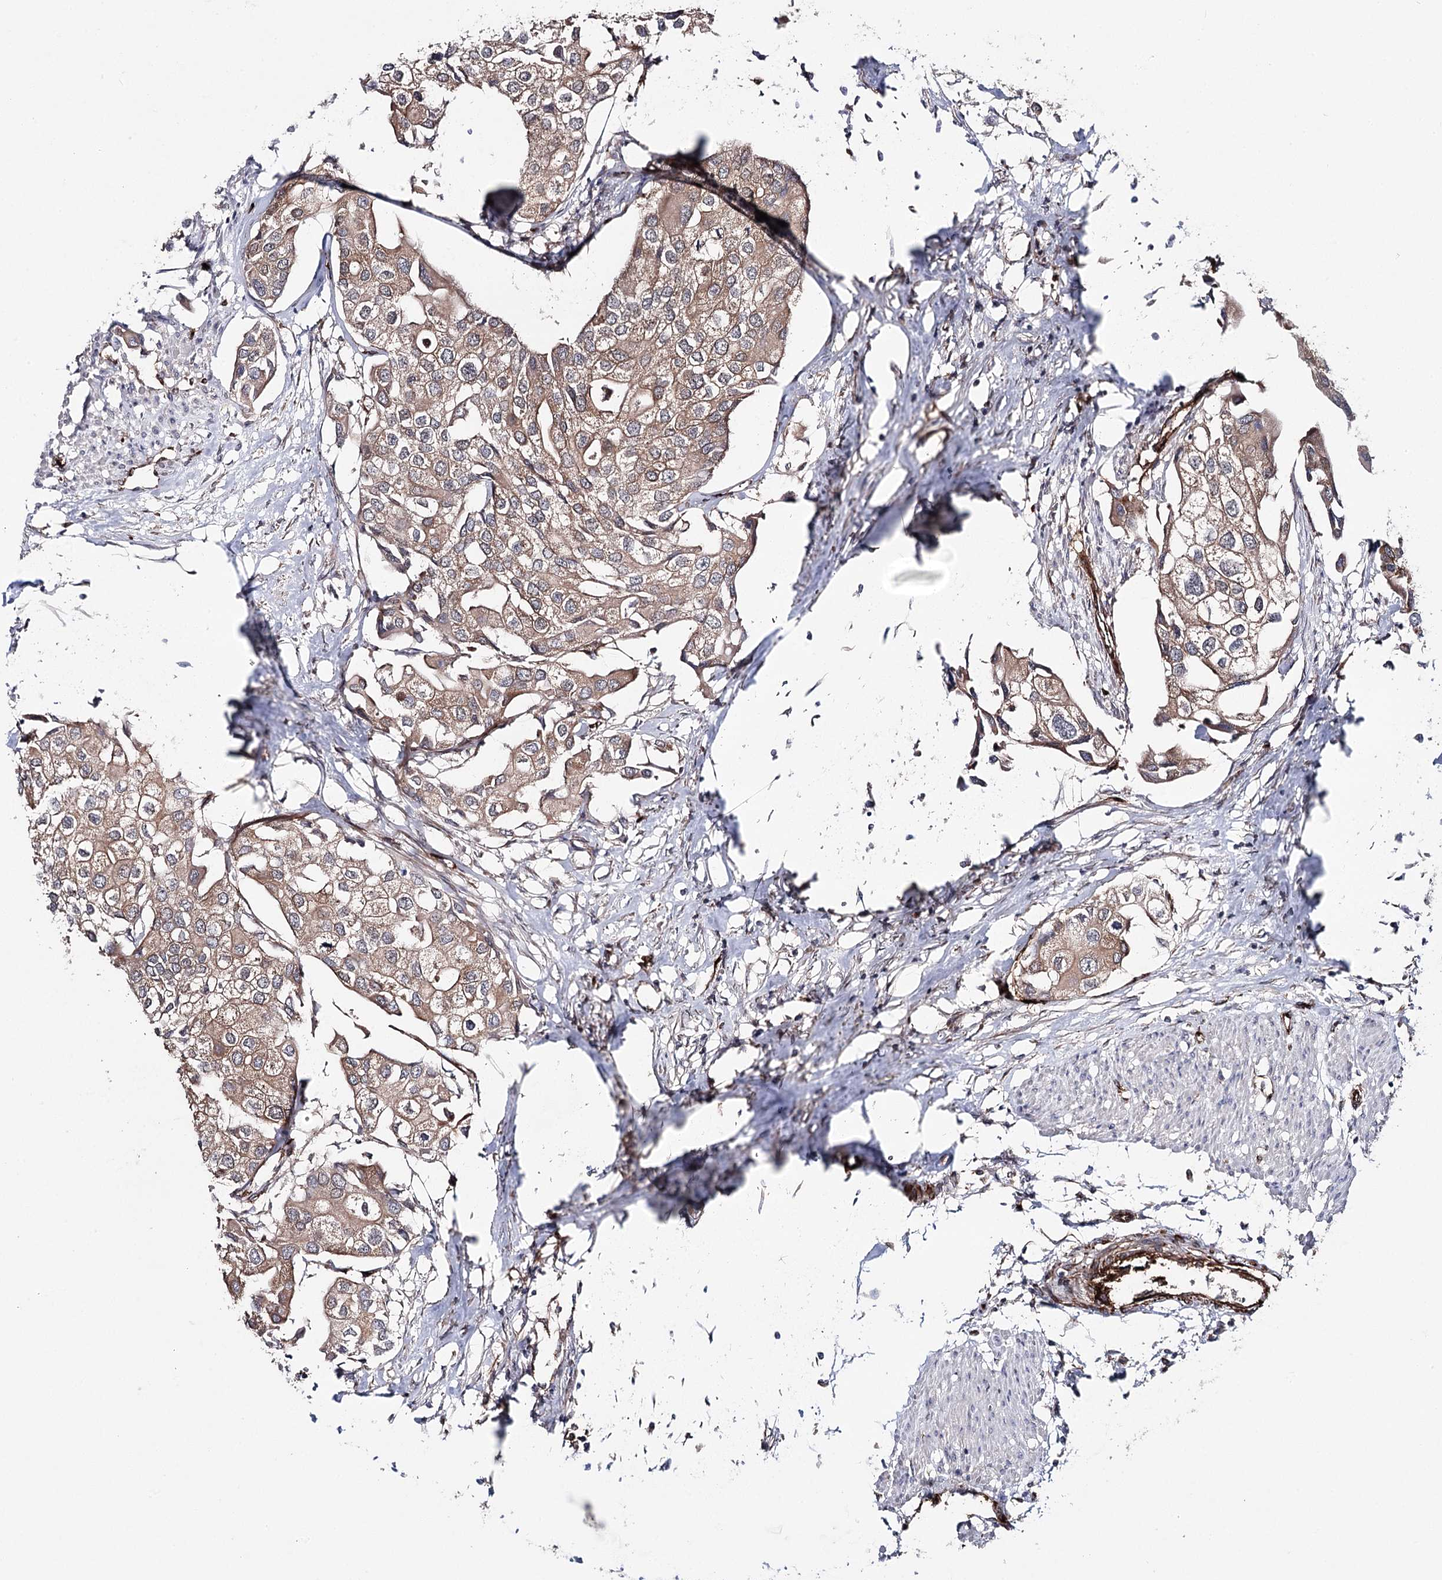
{"staining": {"intensity": "moderate", "quantity": ">75%", "location": "cytoplasmic/membranous"}, "tissue": "urothelial cancer", "cell_type": "Tumor cells", "image_type": "cancer", "snomed": [{"axis": "morphology", "description": "Urothelial carcinoma, High grade"}, {"axis": "topography", "description": "Urinary bladder"}], "caption": "Immunohistochemistry (IHC) histopathology image of neoplastic tissue: urothelial cancer stained using immunohistochemistry (IHC) reveals medium levels of moderate protein expression localized specifically in the cytoplasmic/membranous of tumor cells, appearing as a cytoplasmic/membranous brown color.", "gene": "MIB1", "patient": {"sex": "male", "age": 64}}